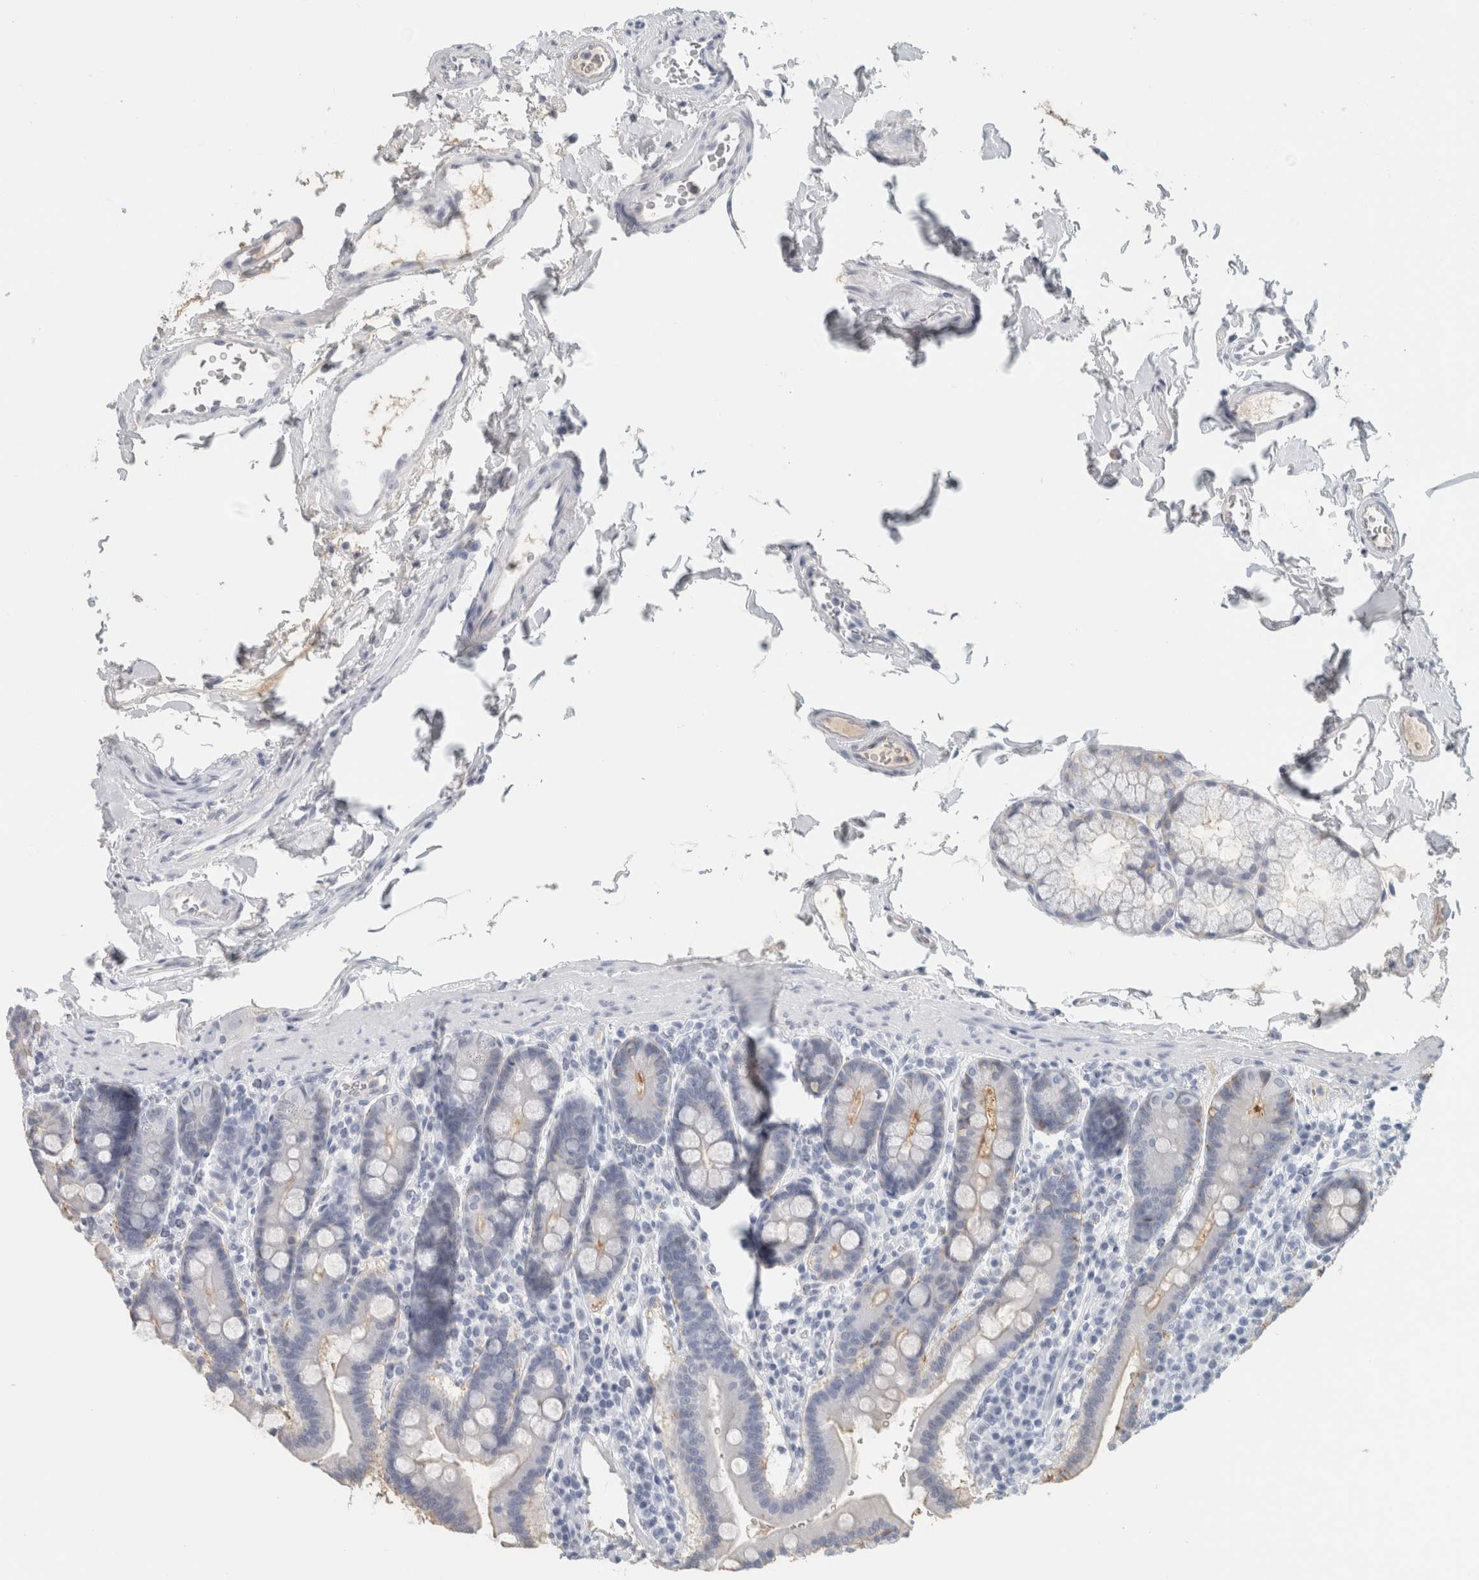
{"staining": {"intensity": "moderate", "quantity": "<25%", "location": "cytoplasmic/membranous"}, "tissue": "duodenum", "cell_type": "Glandular cells", "image_type": "normal", "snomed": [{"axis": "morphology", "description": "Normal tissue, NOS"}, {"axis": "morphology", "description": "Adenocarcinoma, NOS"}, {"axis": "topography", "description": "Pancreas"}, {"axis": "topography", "description": "Duodenum"}], "caption": "Moderate cytoplasmic/membranous protein positivity is identified in about <25% of glandular cells in duodenum.", "gene": "TSPAN8", "patient": {"sex": "male", "age": 50}}